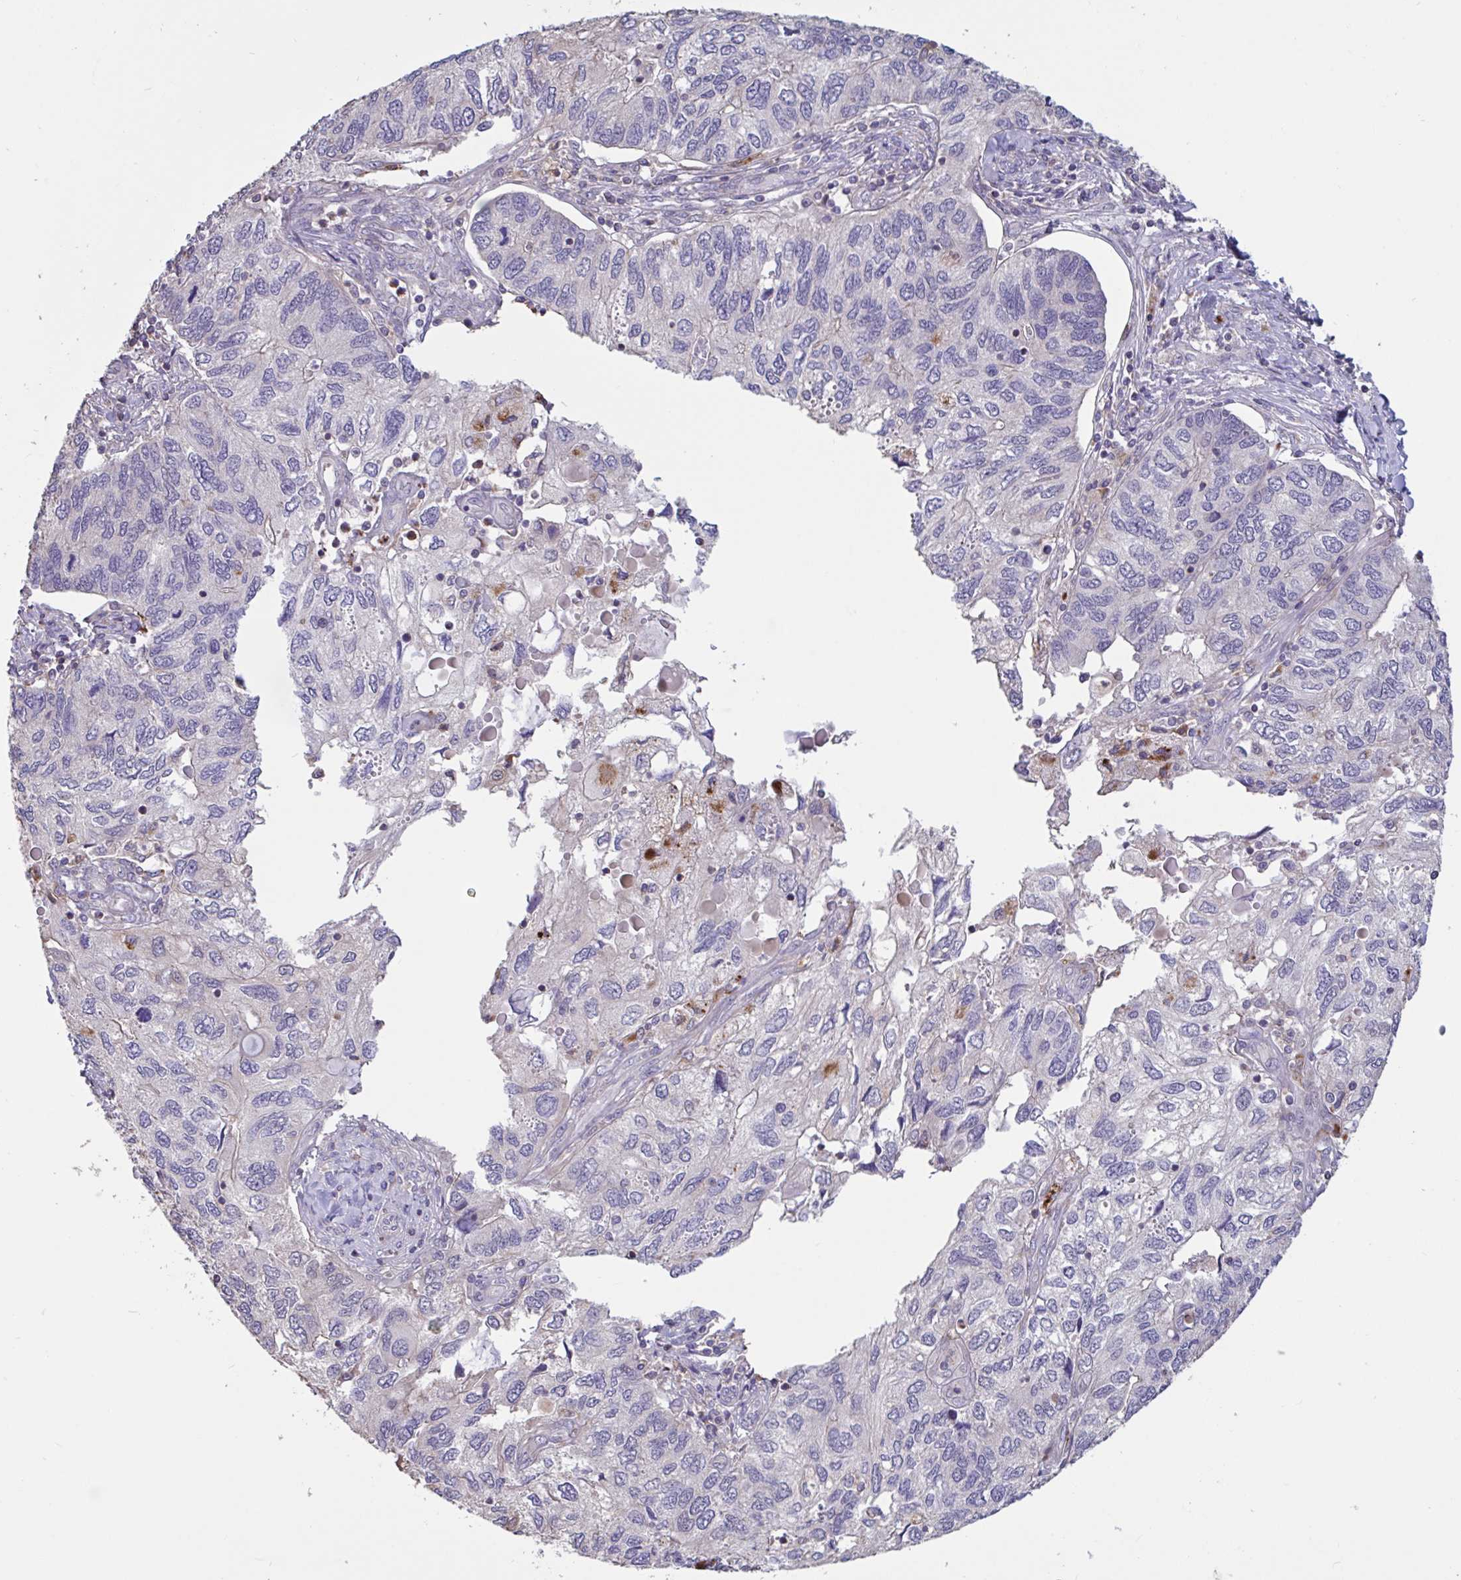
{"staining": {"intensity": "negative", "quantity": "none", "location": "none"}, "tissue": "endometrial cancer", "cell_type": "Tumor cells", "image_type": "cancer", "snomed": [{"axis": "morphology", "description": "Carcinoma, NOS"}, {"axis": "topography", "description": "Uterus"}], "caption": "The image shows no staining of tumor cells in endometrial carcinoma. Nuclei are stained in blue.", "gene": "DDX39A", "patient": {"sex": "female", "age": 76}}